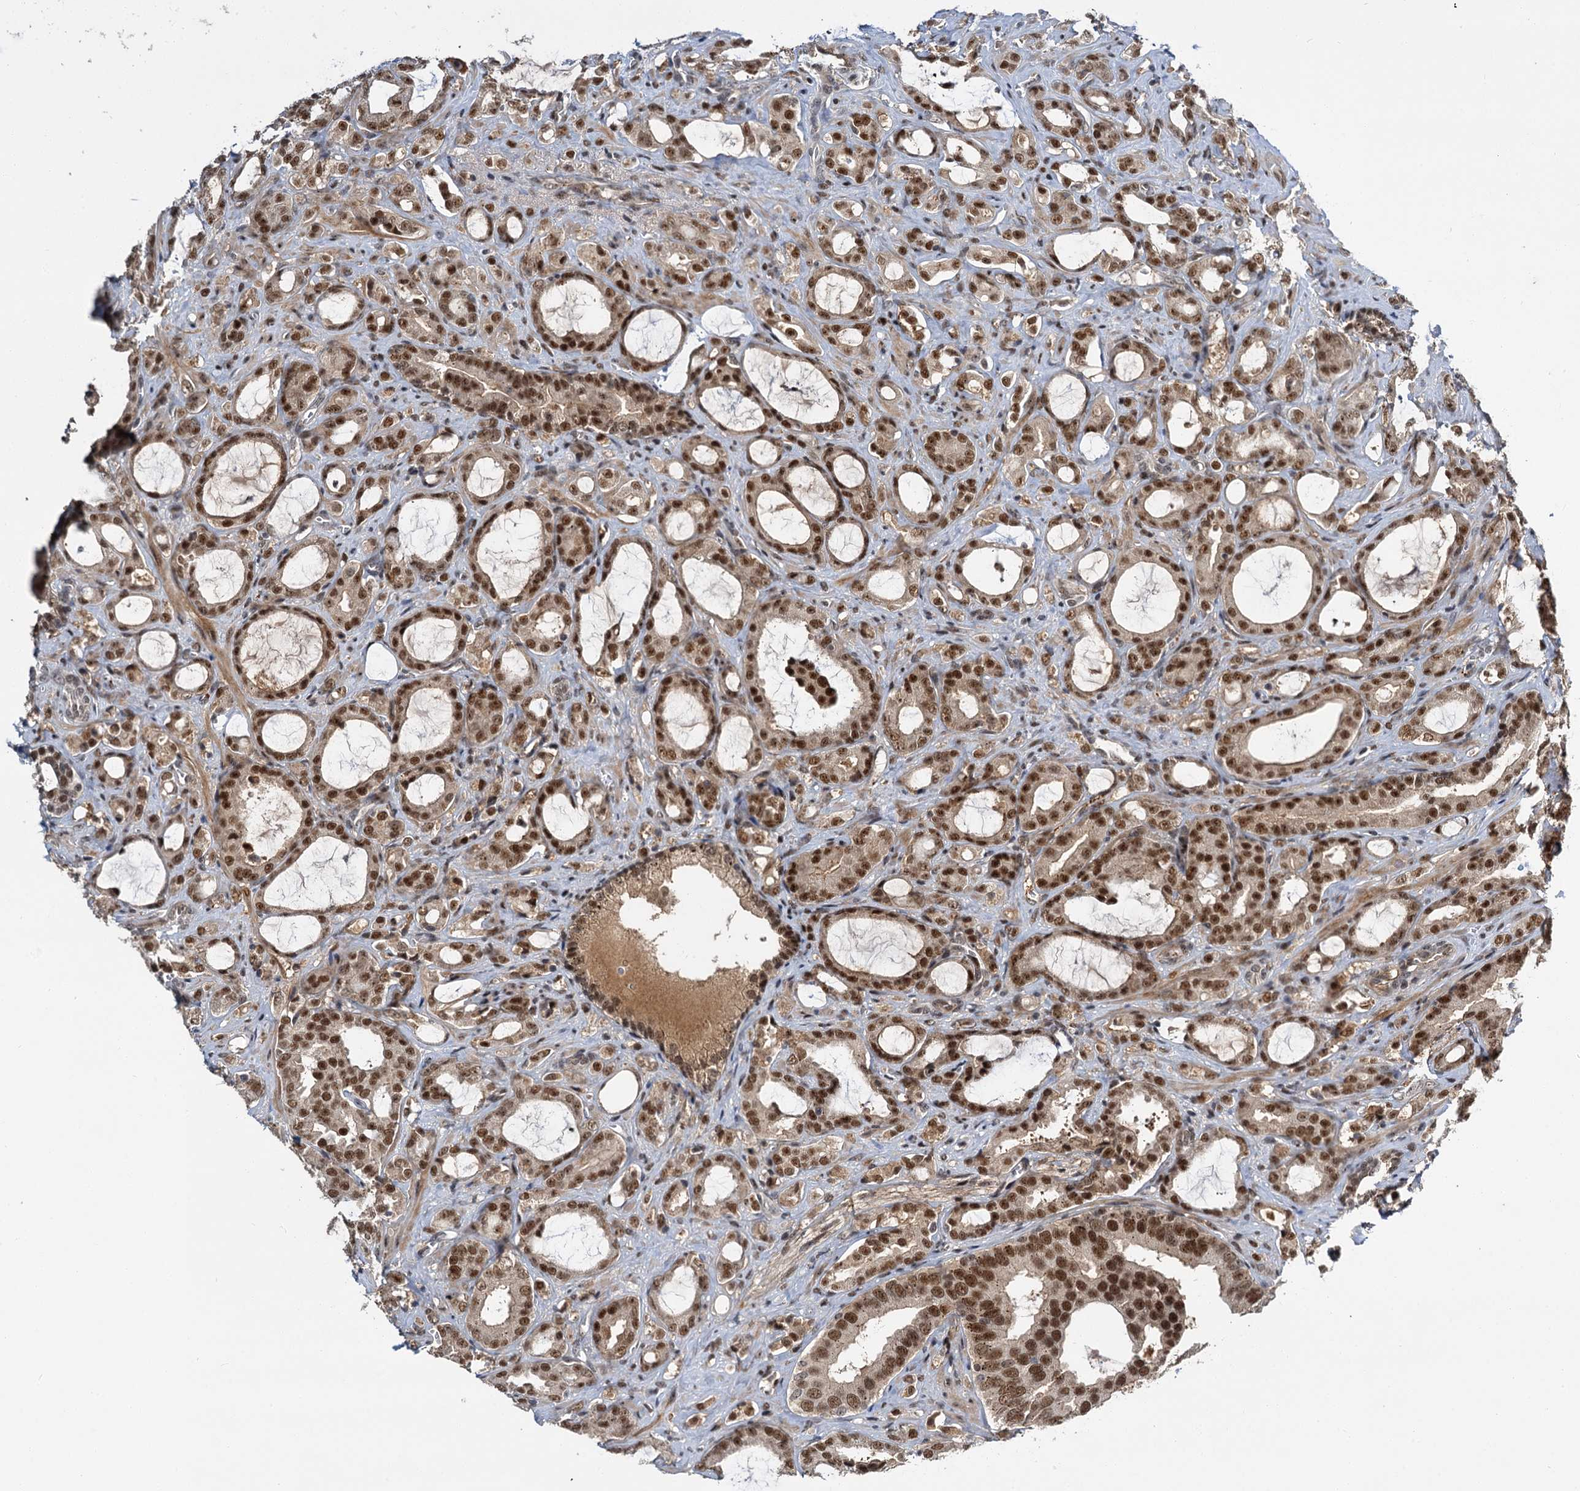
{"staining": {"intensity": "moderate", "quantity": ">75%", "location": "cytoplasmic/membranous,nuclear"}, "tissue": "prostate cancer", "cell_type": "Tumor cells", "image_type": "cancer", "snomed": [{"axis": "morphology", "description": "Adenocarcinoma, High grade"}, {"axis": "topography", "description": "Prostate"}], "caption": "This is a histology image of immunohistochemistry staining of prostate cancer (high-grade adenocarcinoma), which shows moderate expression in the cytoplasmic/membranous and nuclear of tumor cells.", "gene": "MBD6", "patient": {"sex": "male", "age": 72}}